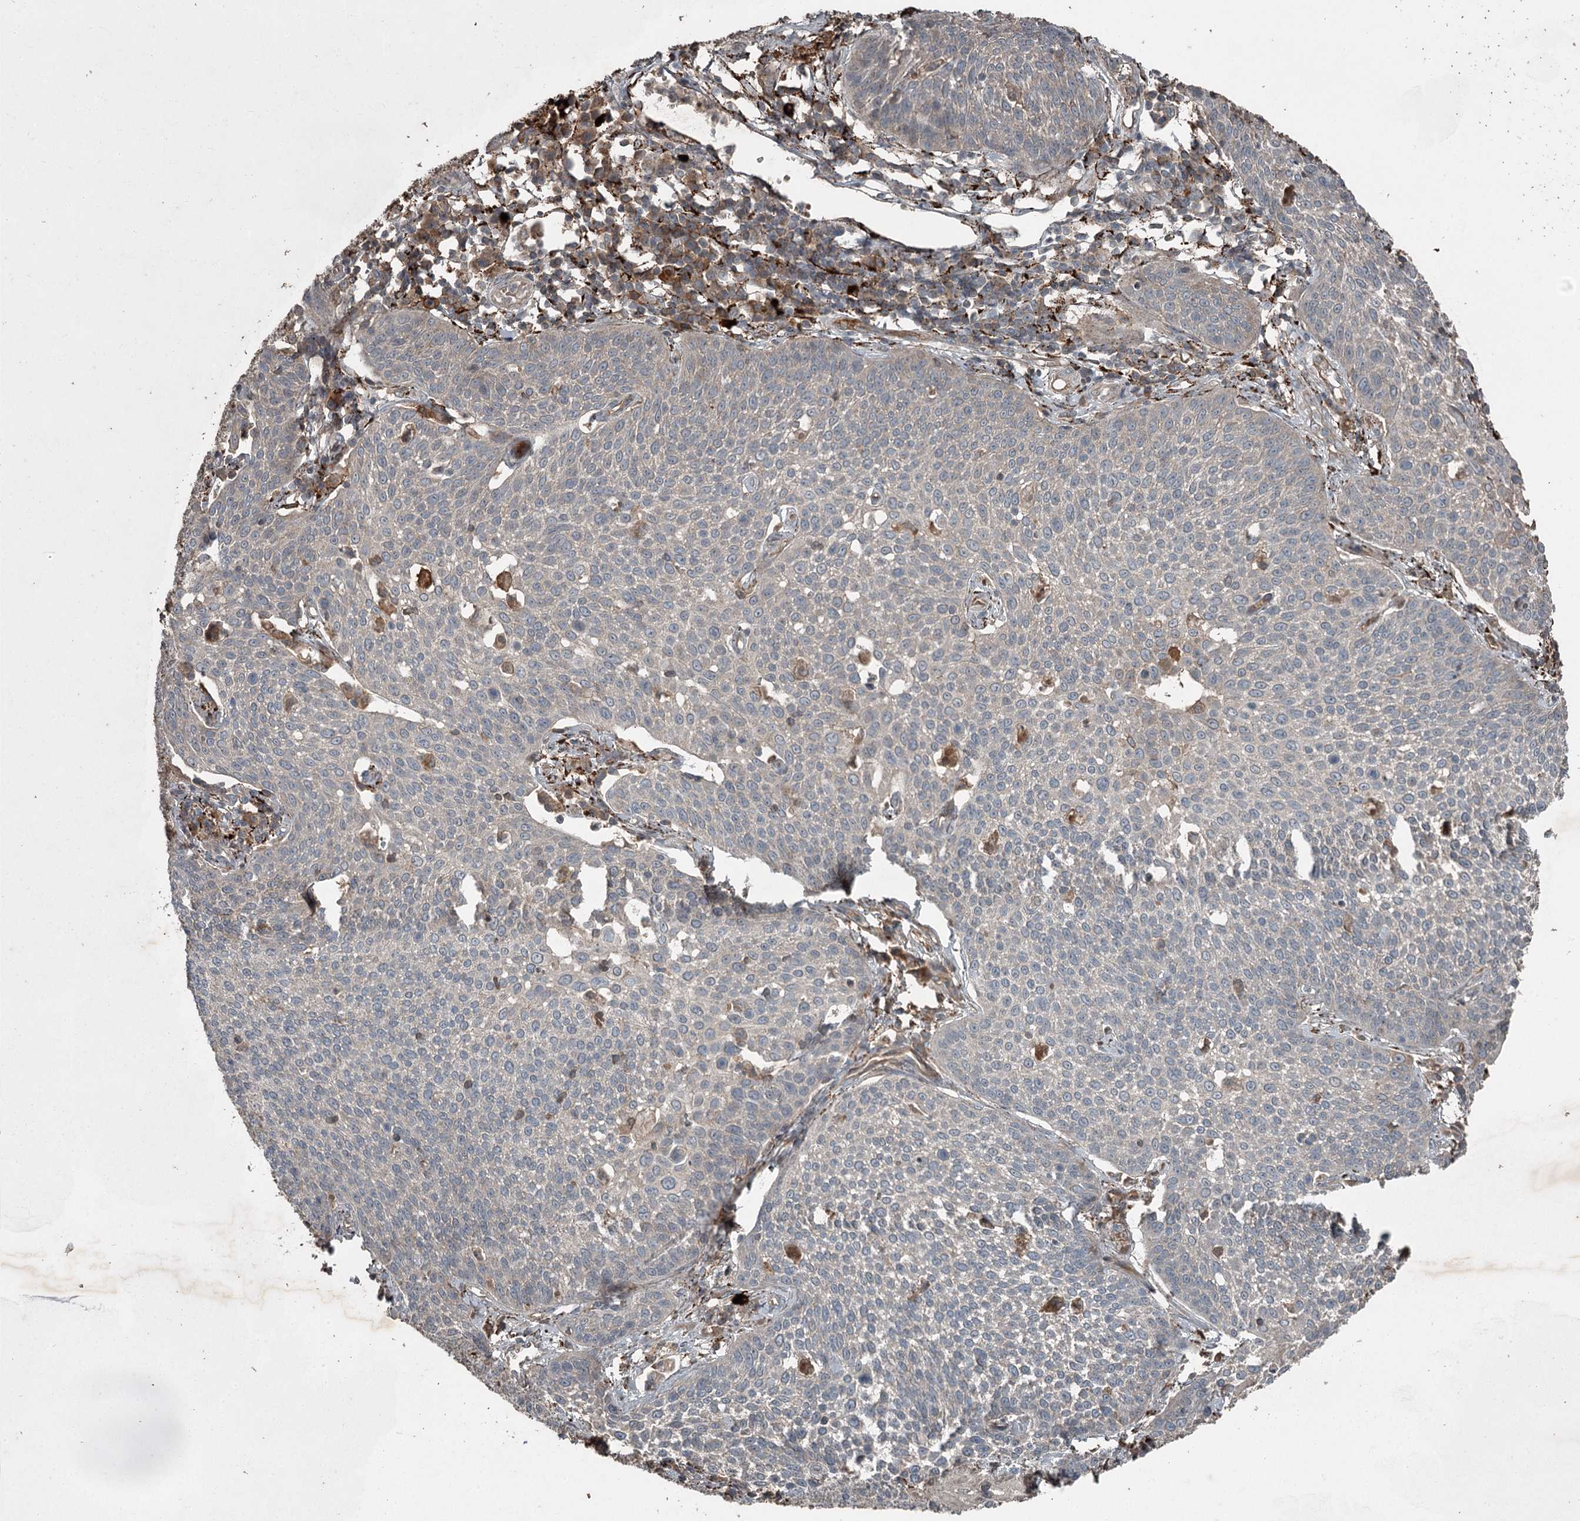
{"staining": {"intensity": "negative", "quantity": "none", "location": "none"}, "tissue": "cervical cancer", "cell_type": "Tumor cells", "image_type": "cancer", "snomed": [{"axis": "morphology", "description": "Squamous cell carcinoma, NOS"}, {"axis": "topography", "description": "Cervix"}], "caption": "Immunohistochemistry (IHC) photomicrograph of neoplastic tissue: human squamous cell carcinoma (cervical) stained with DAB (3,3'-diaminobenzidine) shows no significant protein positivity in tumor cells. Brightfield microscopy of immunohistochemistry (IHC) stained with DAB (brown) and hematoxylin (blue), captured at high magnification.", "gene": "SLC39A8", "patient": {"sex": "female", "age": 34}}